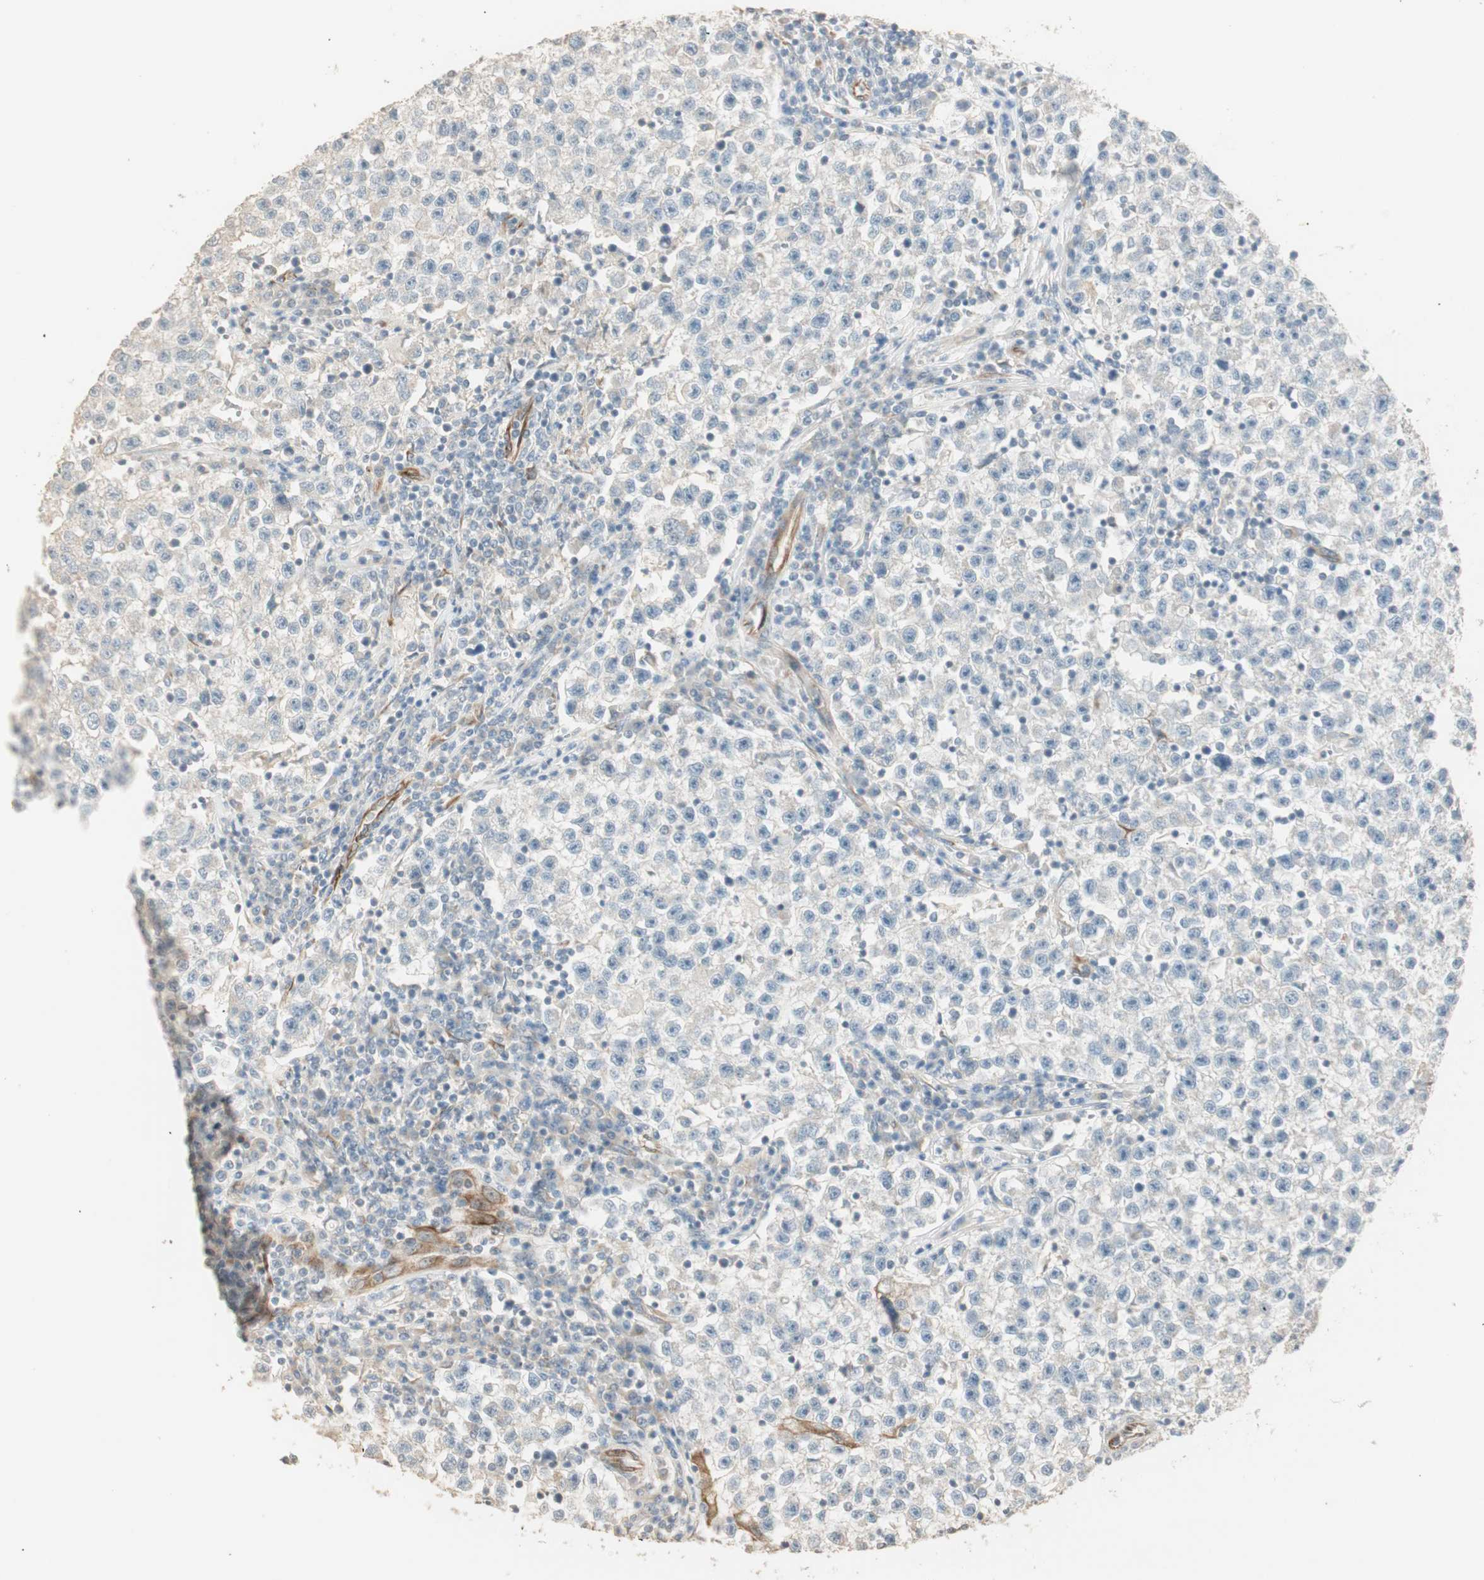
{"staining": {"intensity": "weak", "quantity": "<25%", "location": "cytoplasmic/membranous"}, "tissue": "testis cancer", "cell_type": "Tumor cells", "image_type": "cancer", "snomed": [{"axis": "morphology", "description": "Seminoma, NOS"}, {"axis": "topography", "description": "Testis"}], "caption": "A high-resolution image shows IHC staining of seminoma (testis), which demonstrates no significant staining in tumor cells. (DAB (3,3'-diaminobenzidine) immunohistochemistry (IHC), high magnification).", "gene": "TASOR", "patient": {"sex": "male", "age": 22}}